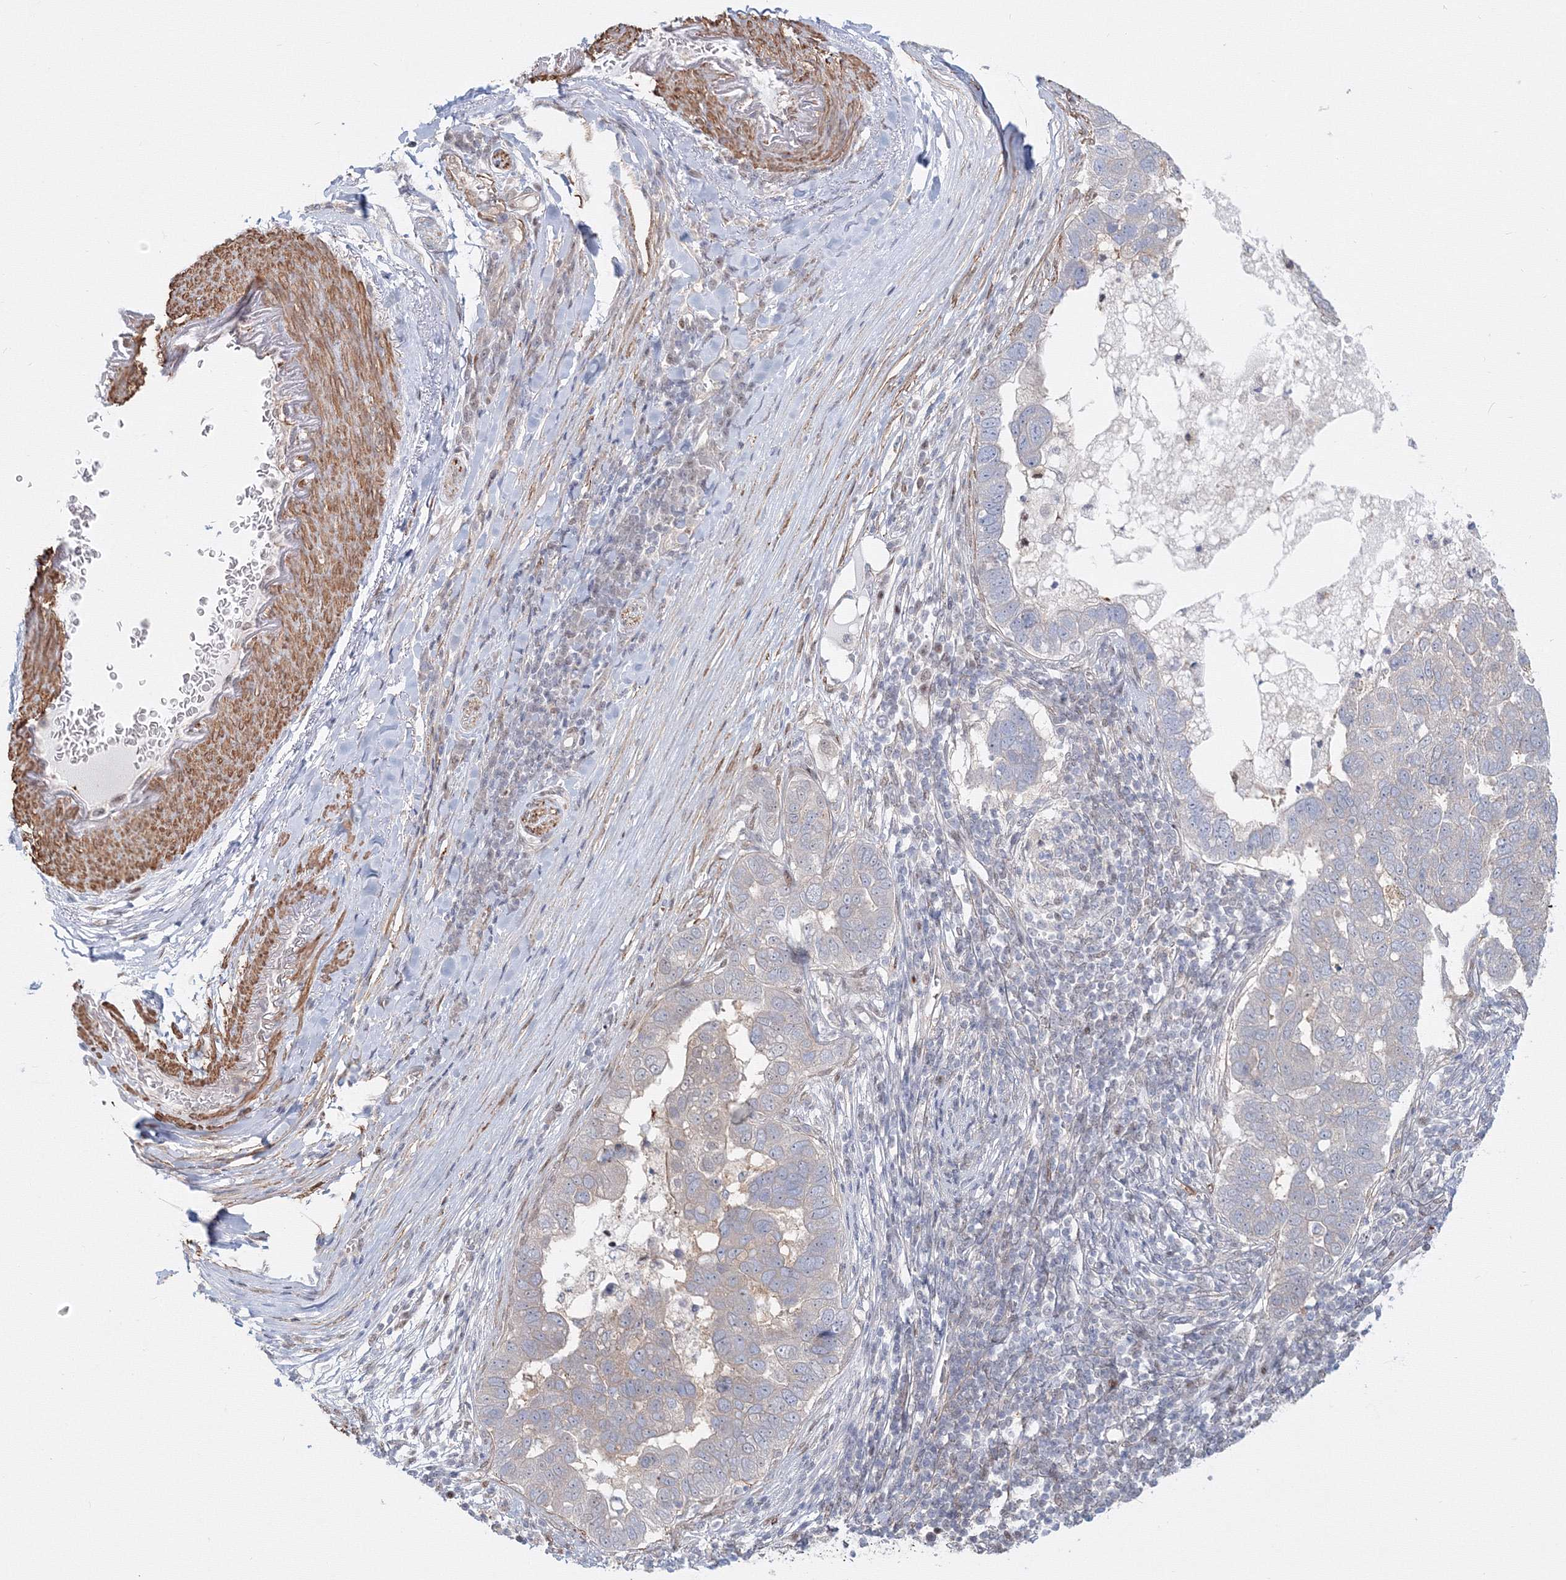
{"staining": {"intensity": "negative", "quantity": "none", "location": "none"}, "tissue": "pancreatic cancer", "cell_type": "Tumor cells", "image_type": "cancer", "snomed": [{"axis": "morphology", "description": "Adenocarcinoma, NOS"}, {"axis": "topography", "description": "Pancreas"}], "caption": "Tumor cells are negative for protein expression in human pancreatic cancer.", "gene": "ARHGAP21", "patient": {"sex": "female", "age": 61}}